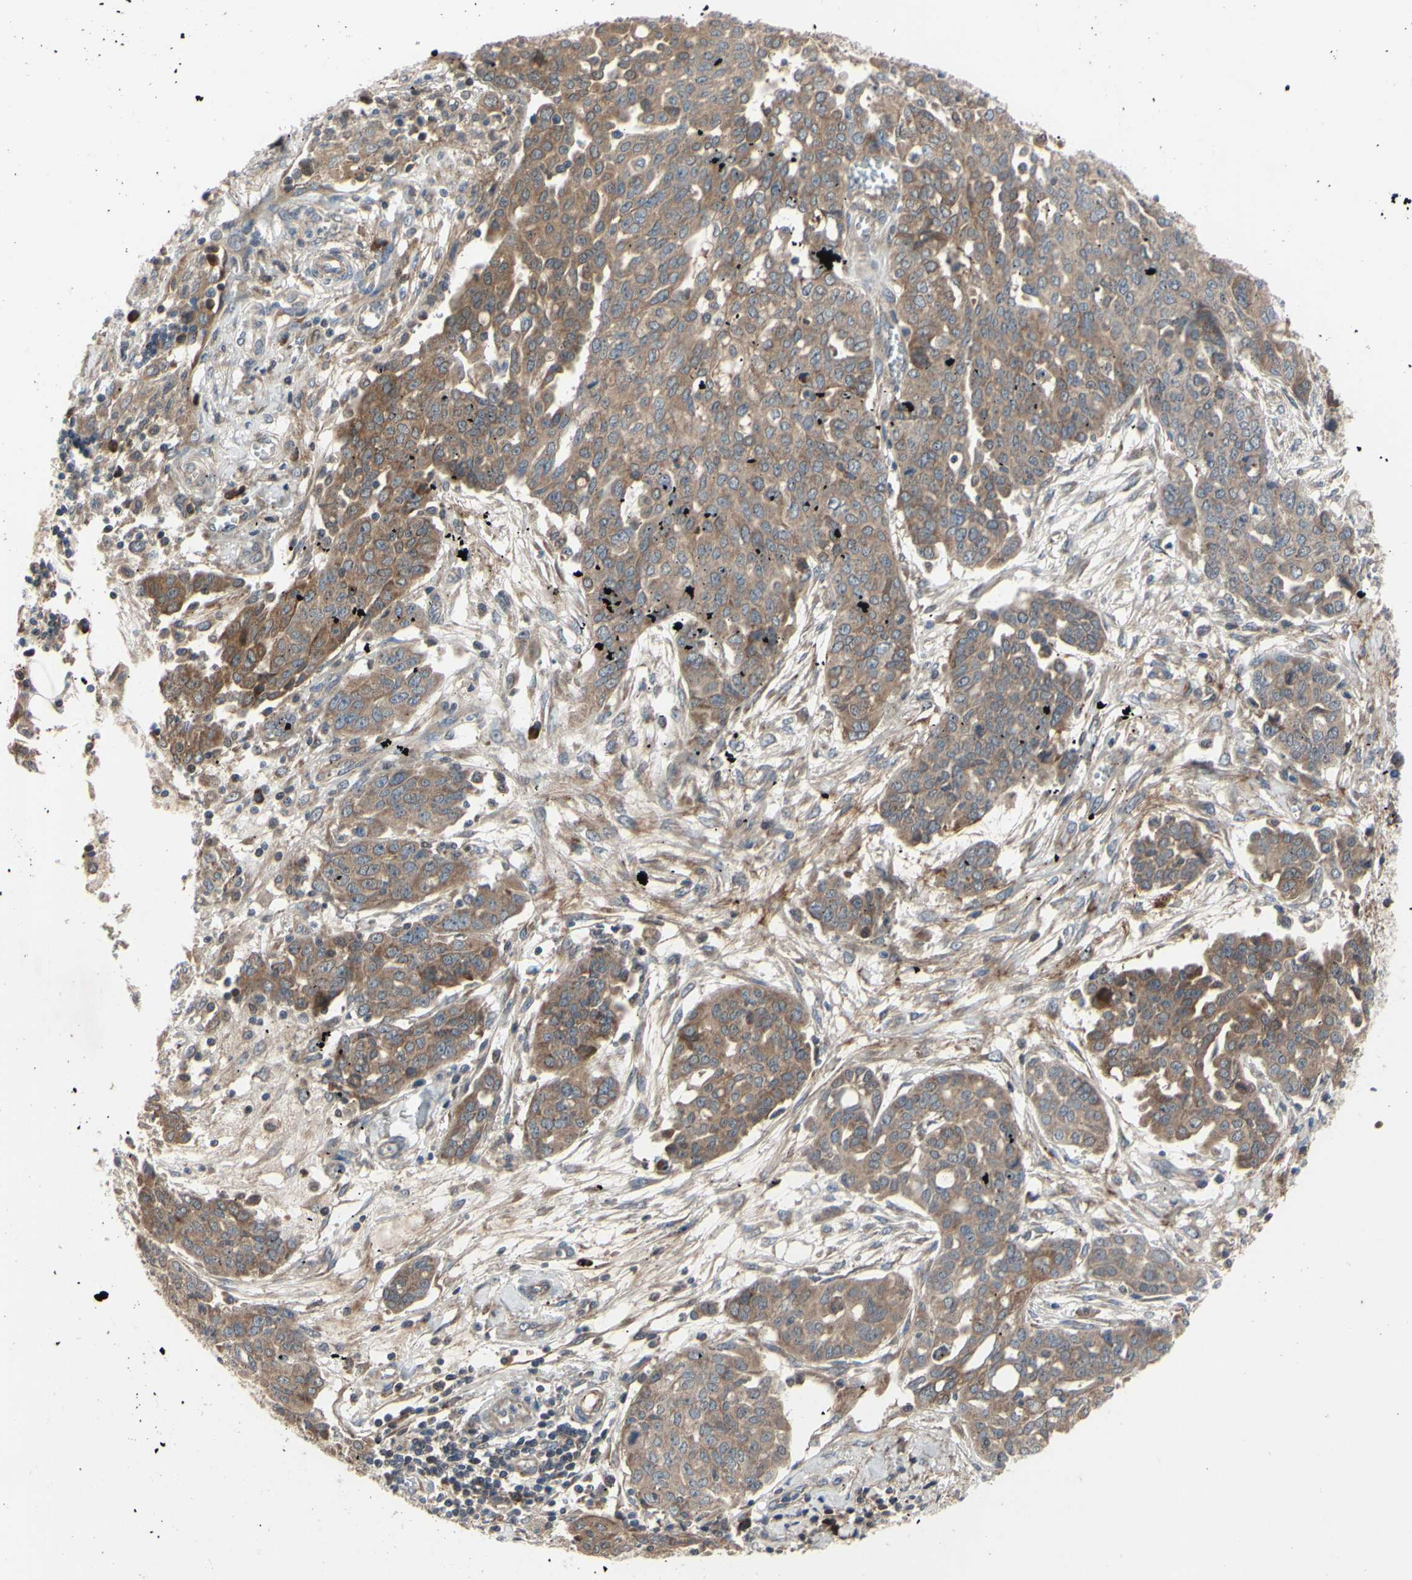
{"staining": {"intensity": "moderate", "quantity": ">75%", "location": "cytoplasmic/membranous"}, "tissue": "ovarian cancer", "cell_type": "Tumor cells", "image_type": "cancer", "snomed": [{"axis": "morphology", "description": "Cystadenocarcinoma, serous, NOS"}, {"axis": "topography", "description": "Soft tissue"}, {"axis": "topography", "description": "Ovary"}], "caption": "The immunohistochemical stain shows moderate cytoplasmic/membranous staining in tumor cells of ovarian cancer tissue.", "gene": "XIAP", "patient": {"sex": "female", "age": 57}}